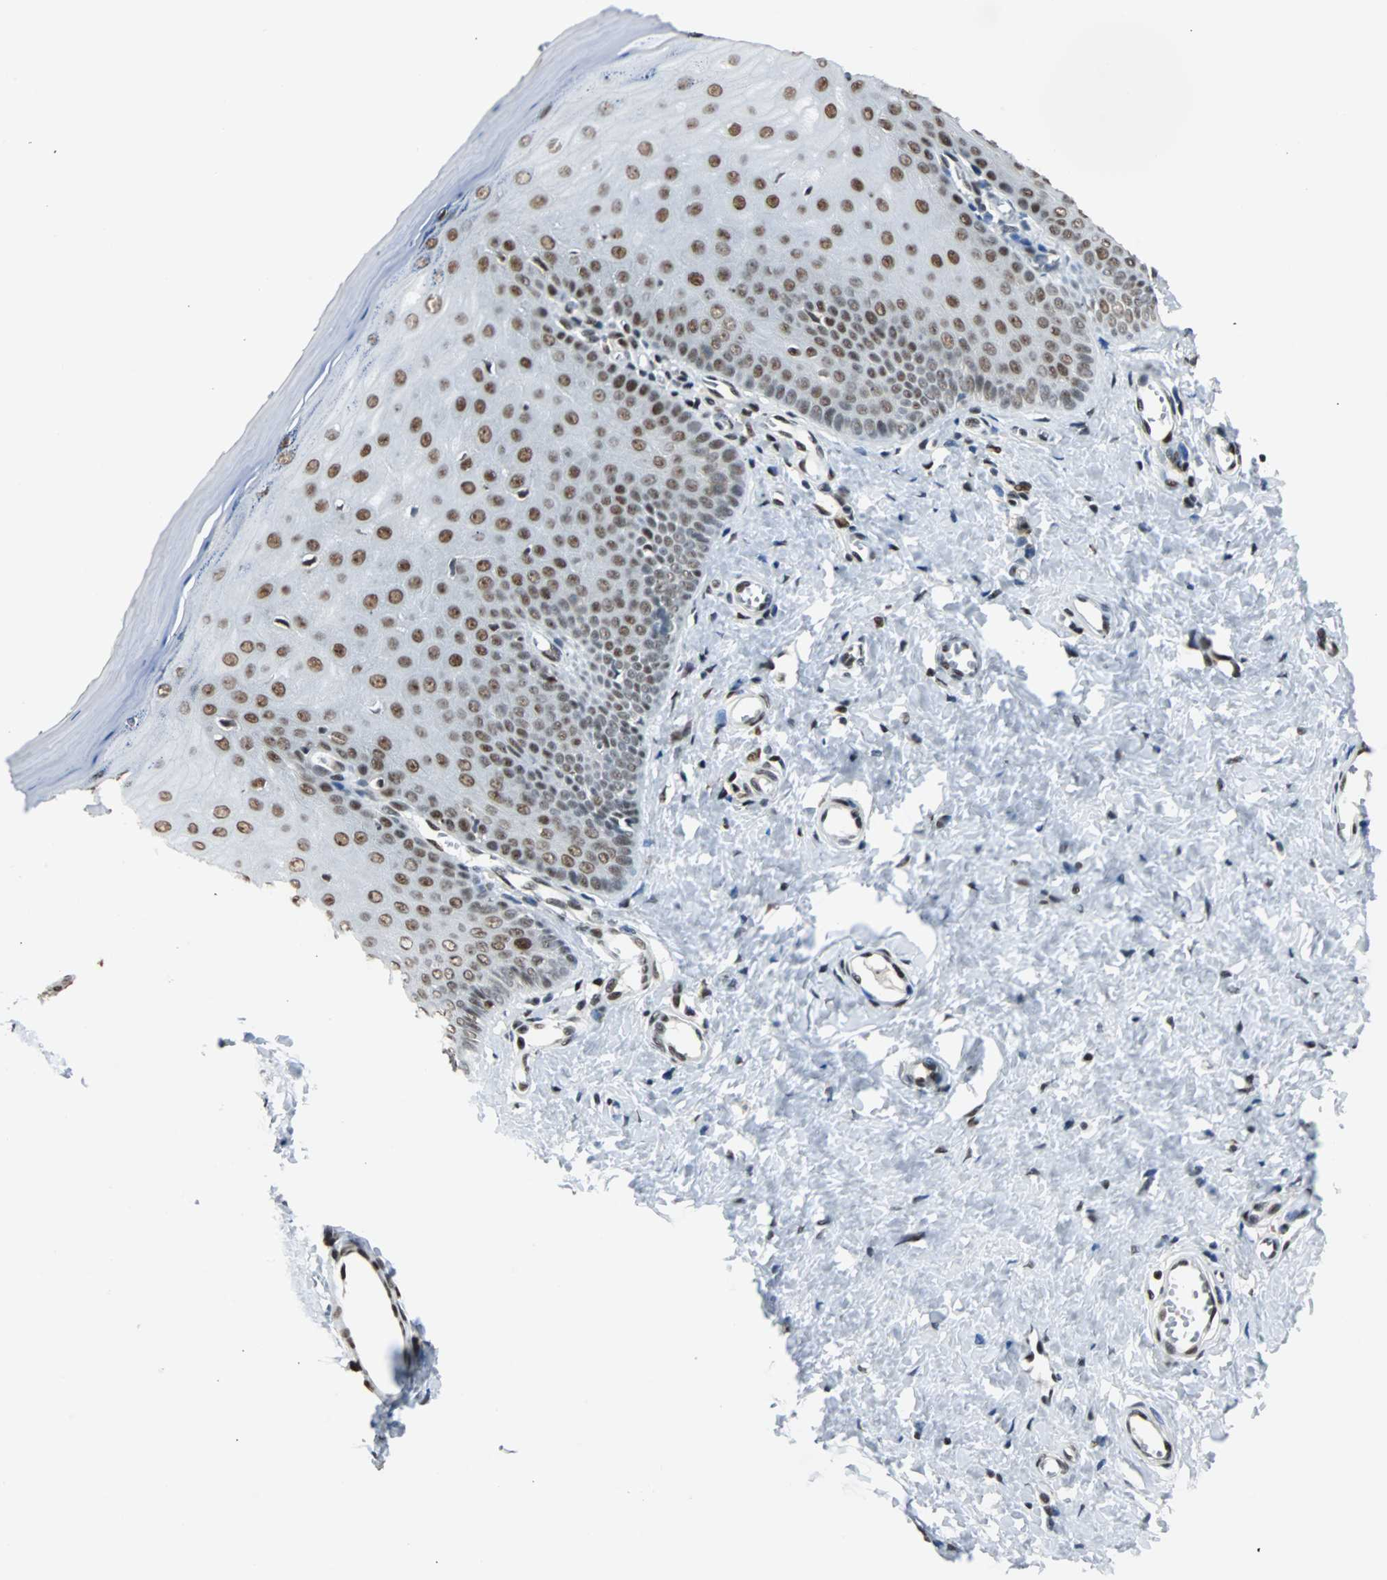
{"staining": {"intensity": "strong", "quantity": ">75%", "location": "nuclear"}, "tissue": "cervix", "cell_type": "Glandular cells", "image_type": "normal", "snomed": [{"axis": "morphology", "description": "Normal tissue, NOS"}, {"axis": "topography", "description": "Cervix"}], "caption": "An immunohistochemistry image of benign tissue is shown. Protein staining in brown highlights strong nuclear positivity in cervix within glandular cells. (IHC, brightfield microscopy, high magnification).", "gene": "XRCC4", "patient": {"sex": "female", "age": 55}}